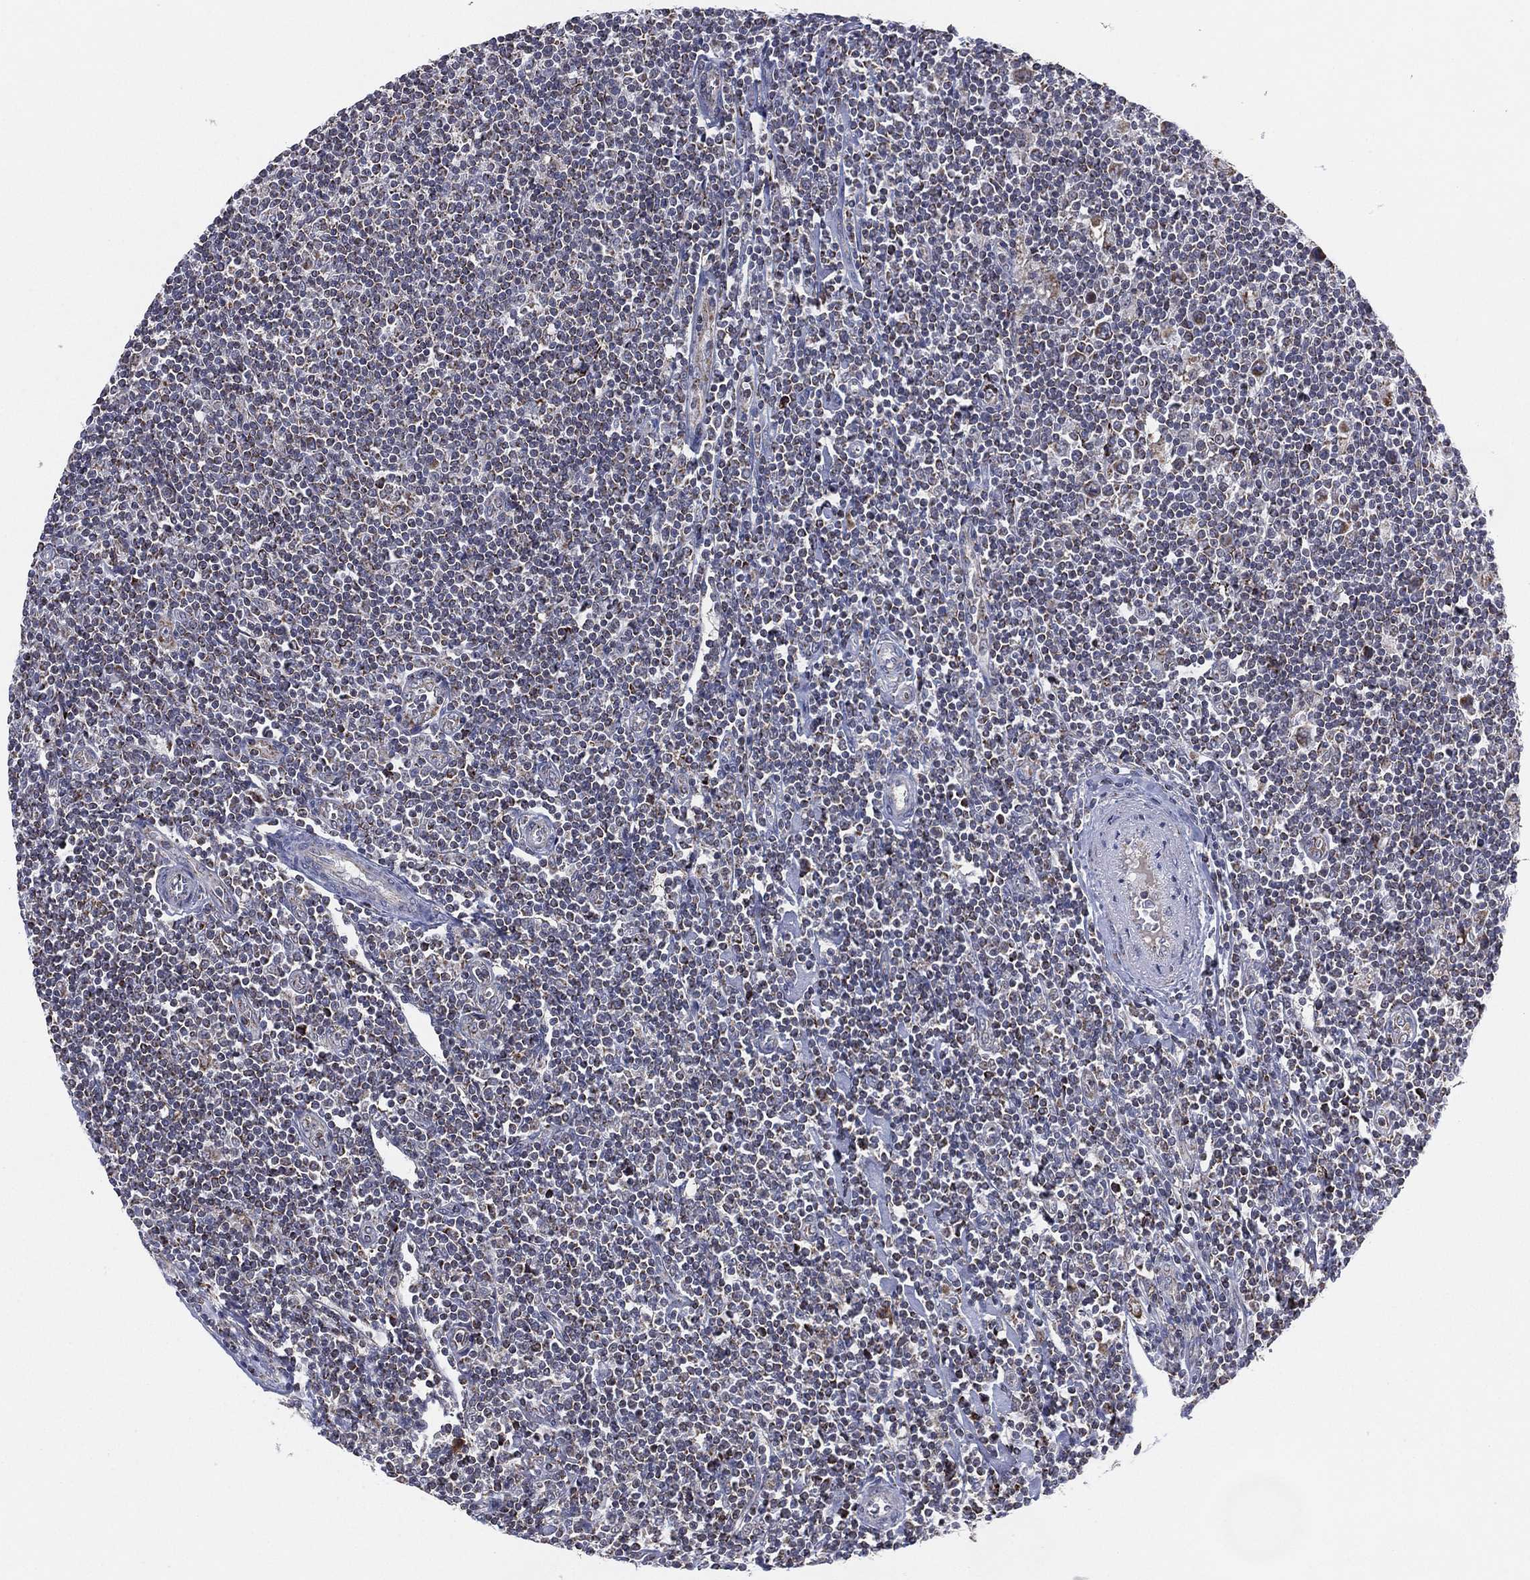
{"staining": {"intensity": "moderate", "quantity": ">75%", "location": "cytoplasmic/membranous"}, "tissue": "lymphoma", "cell_type": "Tumor cells", "image_type": "cancer", "snomed": [{"axis": "morphology", "description": "Hodgkin's disease, NOS"}, {"axis": "topography", "description": "Lymph node"}], "caption": "The image shows immunohistochemical staining of Hodgkin's disease. There is moderate cytoplasmic/membranous staining is seen in about >75% of tumor cells.", "gene": "PSMG4", "patient": {"sex": "male", "age": 40}}